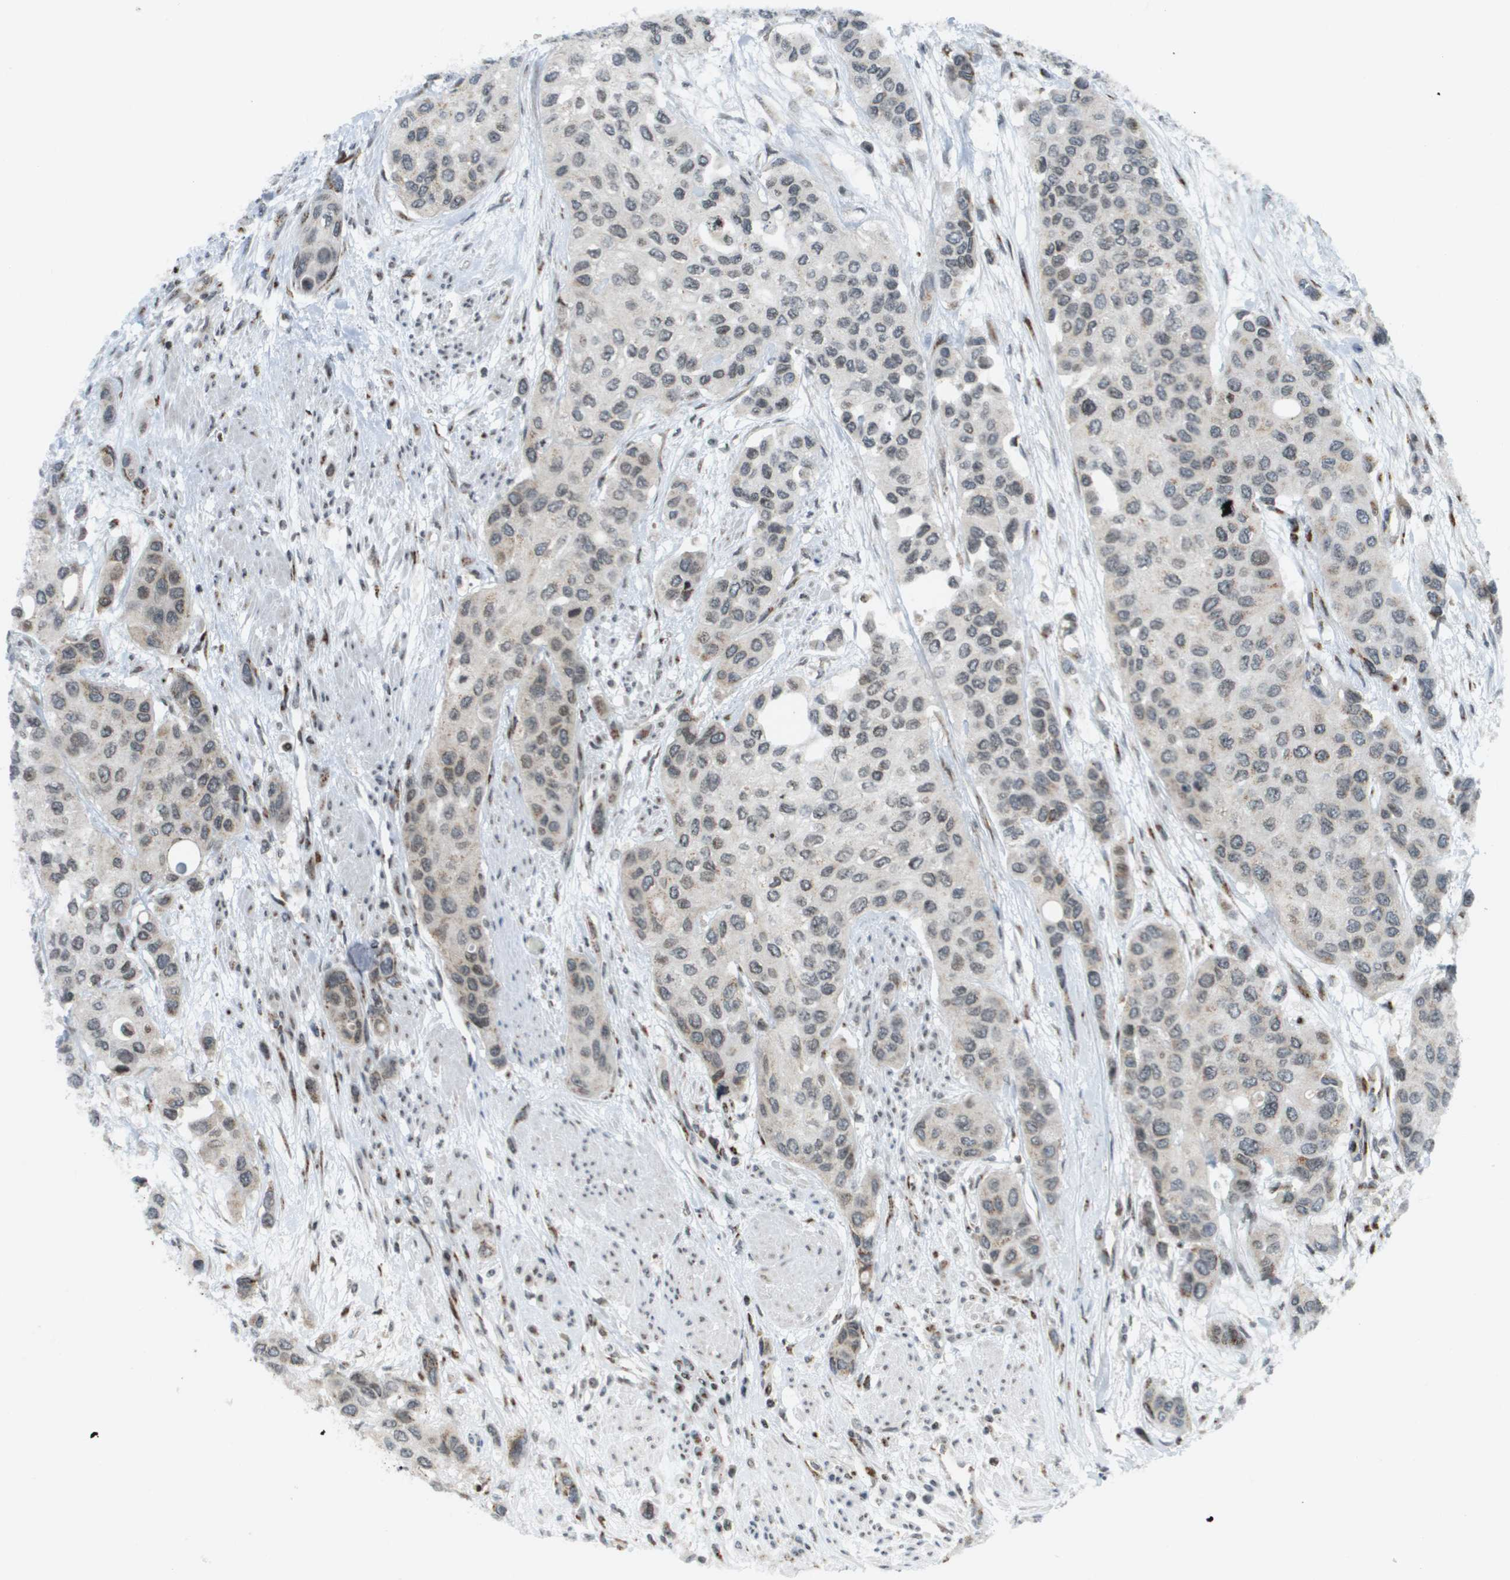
{"staining": {"intensity": "weak", "quantity": "25%-75%", "location": "nuclear"}, "tissue": "urothelial cancer", "cell_type": "Tumor cells", "image_type": "cancer", "snomed": [{"axis": "morphology", "description": "Urothelial carcinoma, High grade"}, {"axis": "topography", "description": "Urinary bladder"}], "caption": "A micrograph of human urothelial carcinoma (high-grade) stained for a protein demonstrates weak nuclear brown staining in tumor cells.", "gene": "EVC", "patient": {"sex": "female", "age": 56}}